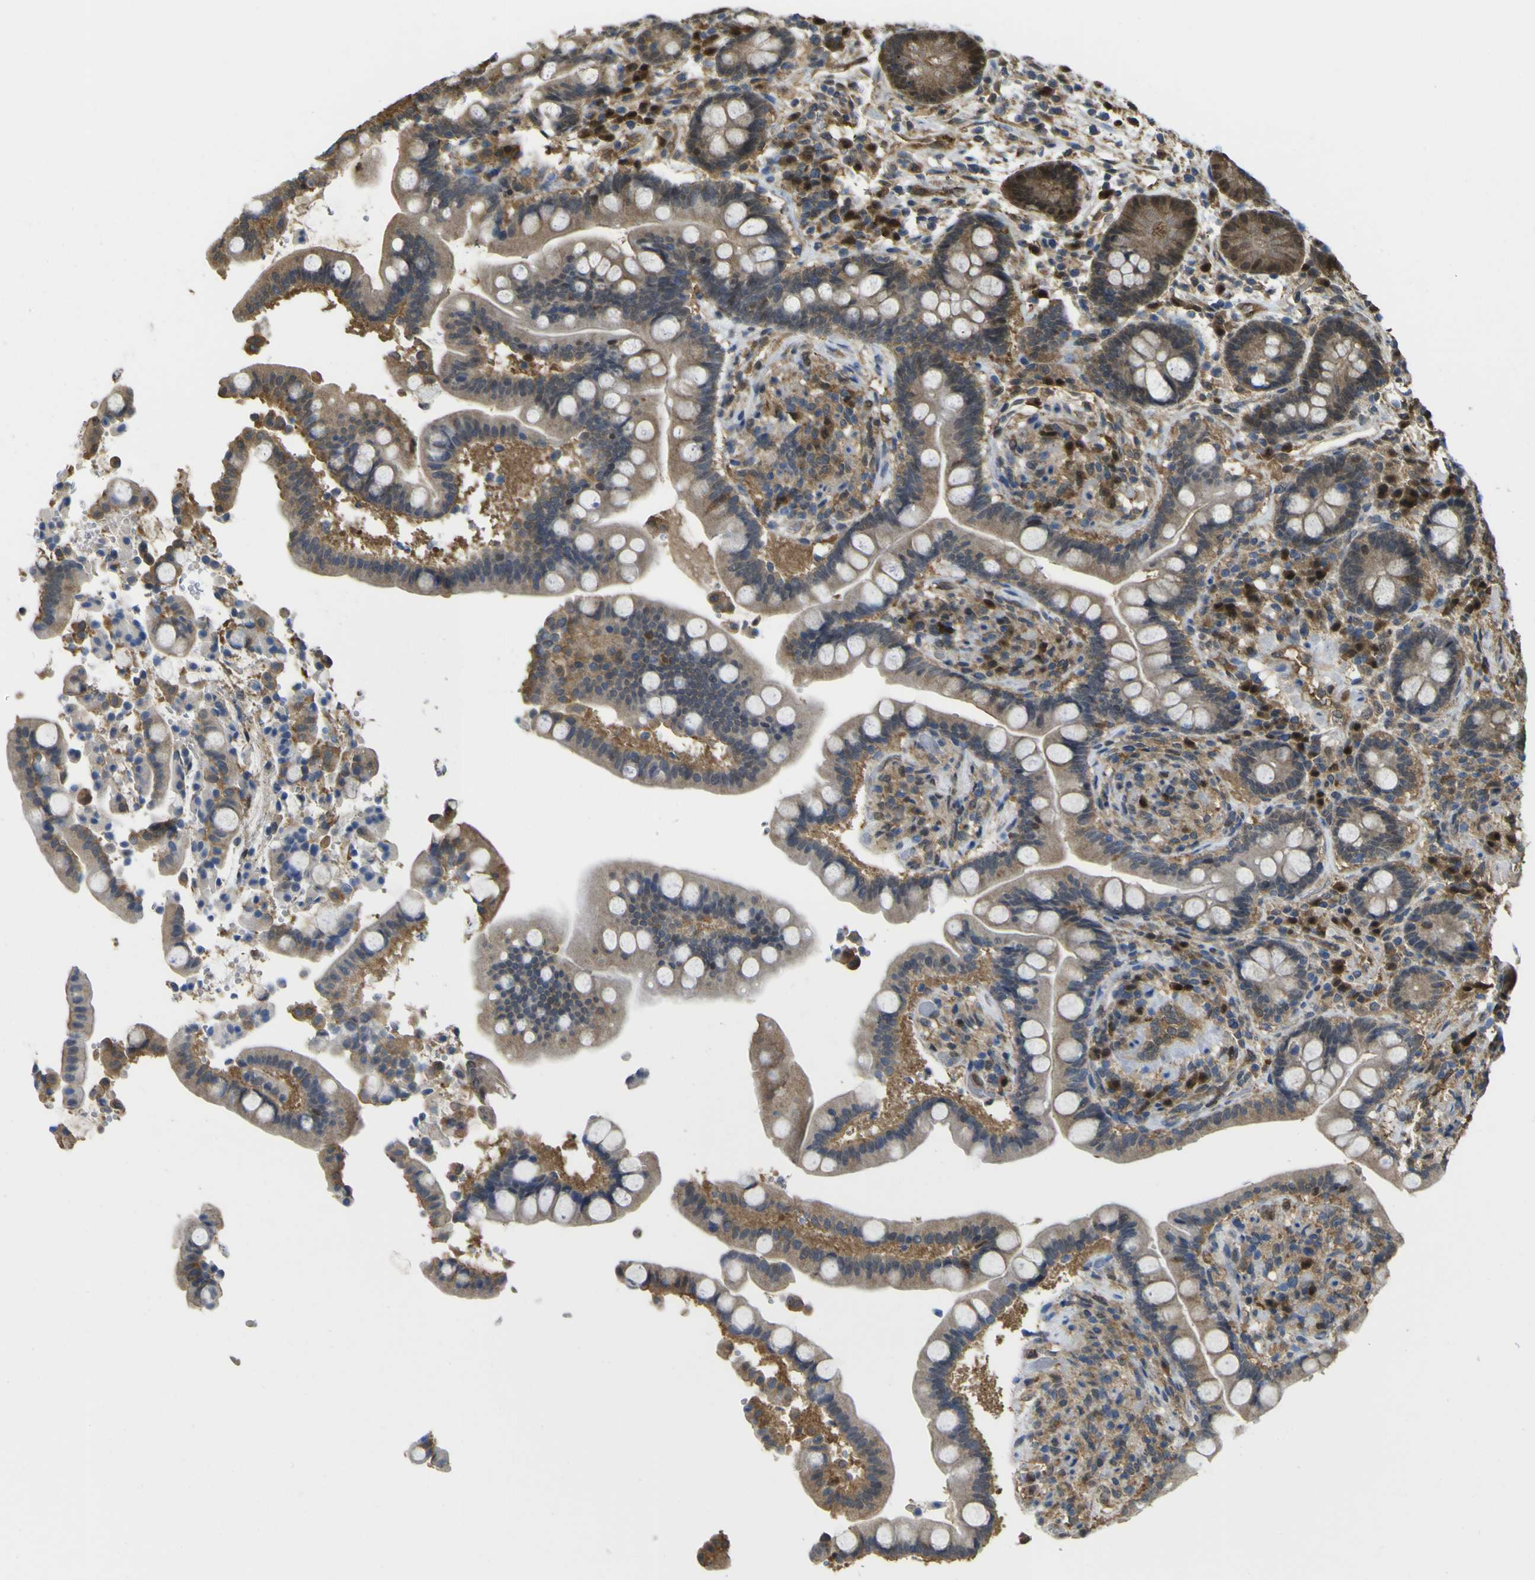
{"staining": {"intensity": "moderate", "quantity": ">75%", "location": "cytoplasmic/membranous"}, "tissue": "colon", "cell_type": "Endothelial cells", "image_type": "normal", "snomed": [{"axis": "morphology", "description": "Normal tissue, NOS"}, {"axis": "topography", "description": "Colon"}], "caption": "Immunohistochemical staining of benign human colon reveals moderate cytoplasmic/membranous protein positivity in about >75% of endothelial cells. (Brightfield microscopy of DAB IHC at high magnification).", "gene": "YWHAG", "patient": {"sex": "male", "age": 73}}